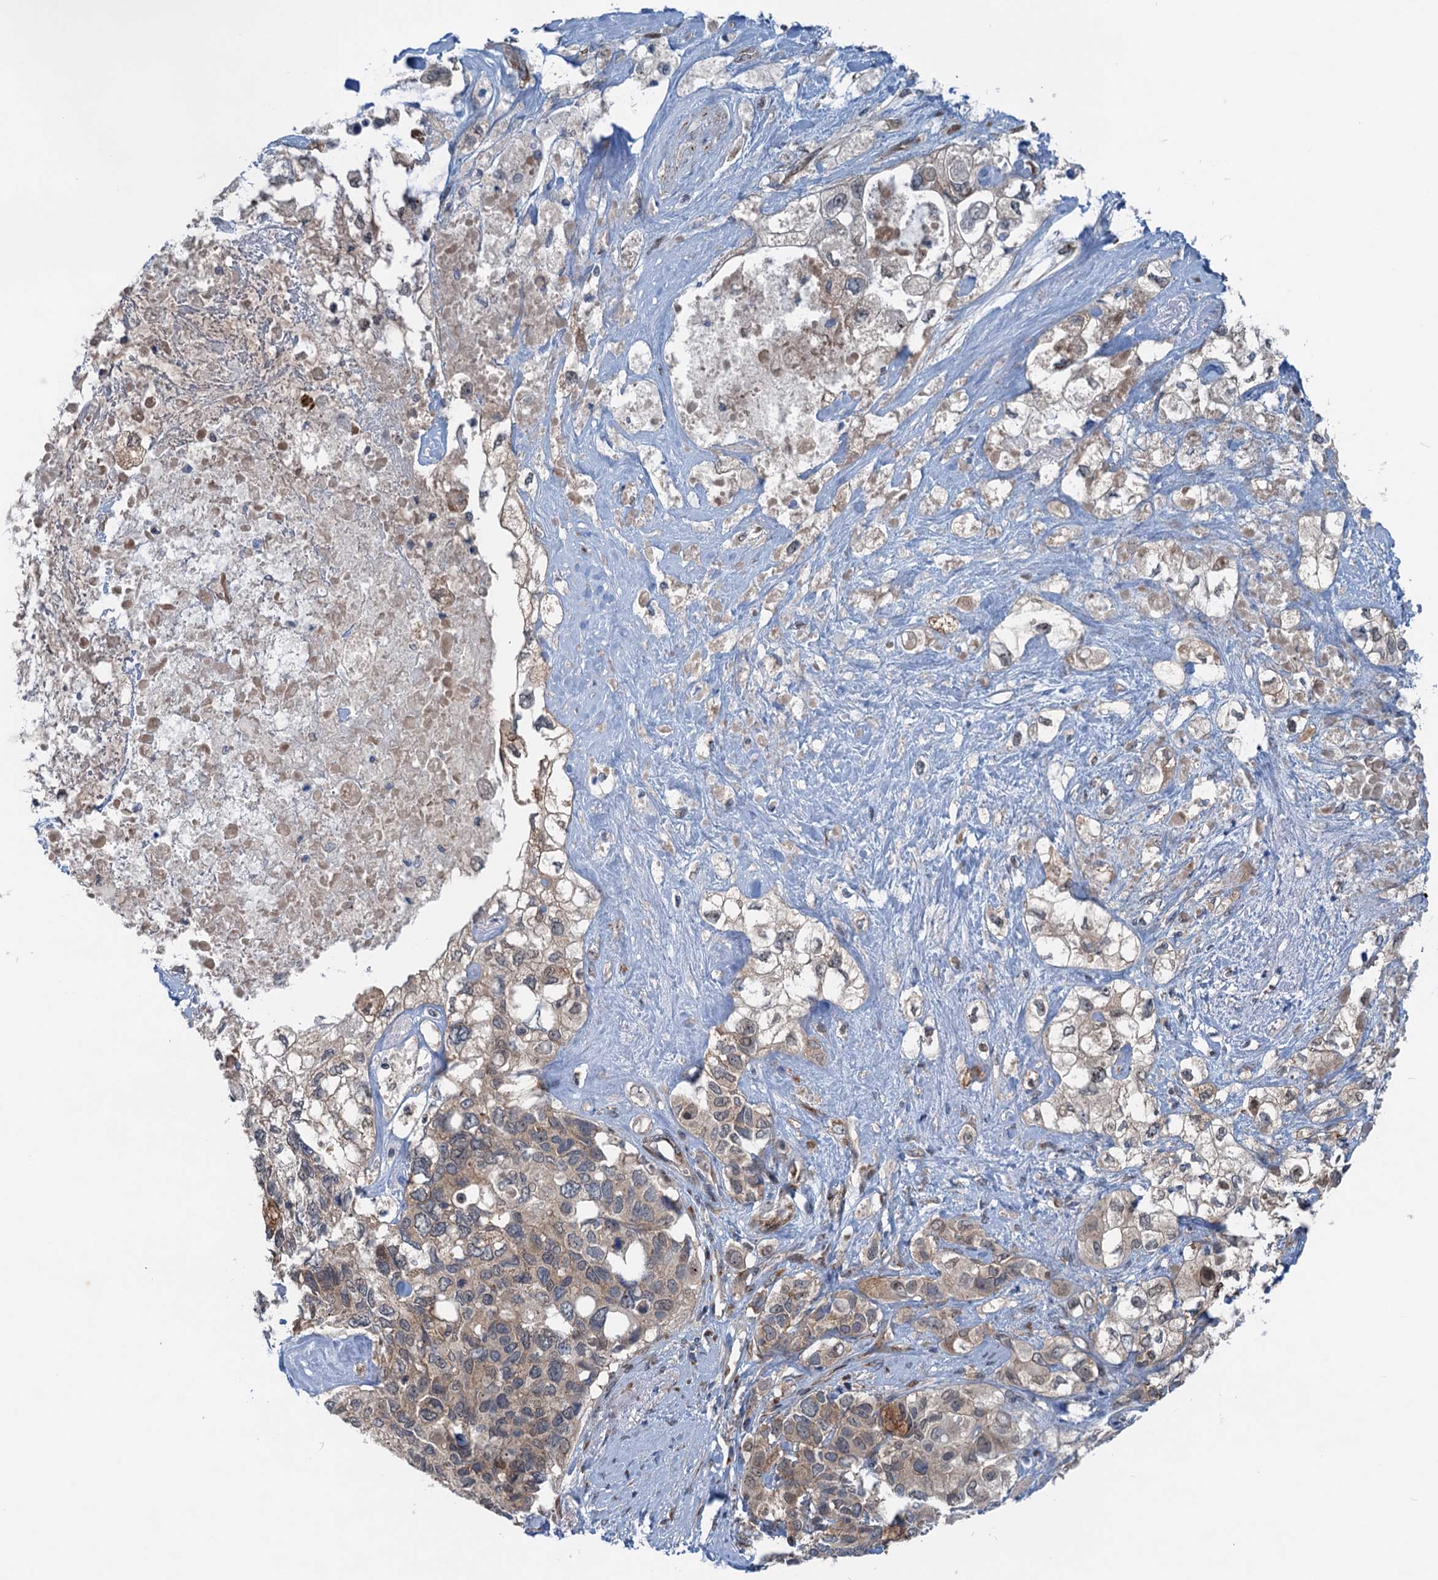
{"staining": {"intensity": "moderate", "quantity": ">75%", "location": "cytoplasmic/membranous"}, "tissue": "pancreatic cancer", "cell_type": "Tumor cells", "image_type": "cancer", "snomed": [{"axis": "morphology", "description": "Adenocarcinoma, NOS"}, {"axis": "topography", "description": "Pancreas"}], "caption": "Tumor cells show moderate cytoplasmic/membranous staining in approximately >75% of cells in pancreatic cancer (adenocarcinoma).", "gene": "DYNC2I2", "patient": {"sex": "female", "age": 56}}